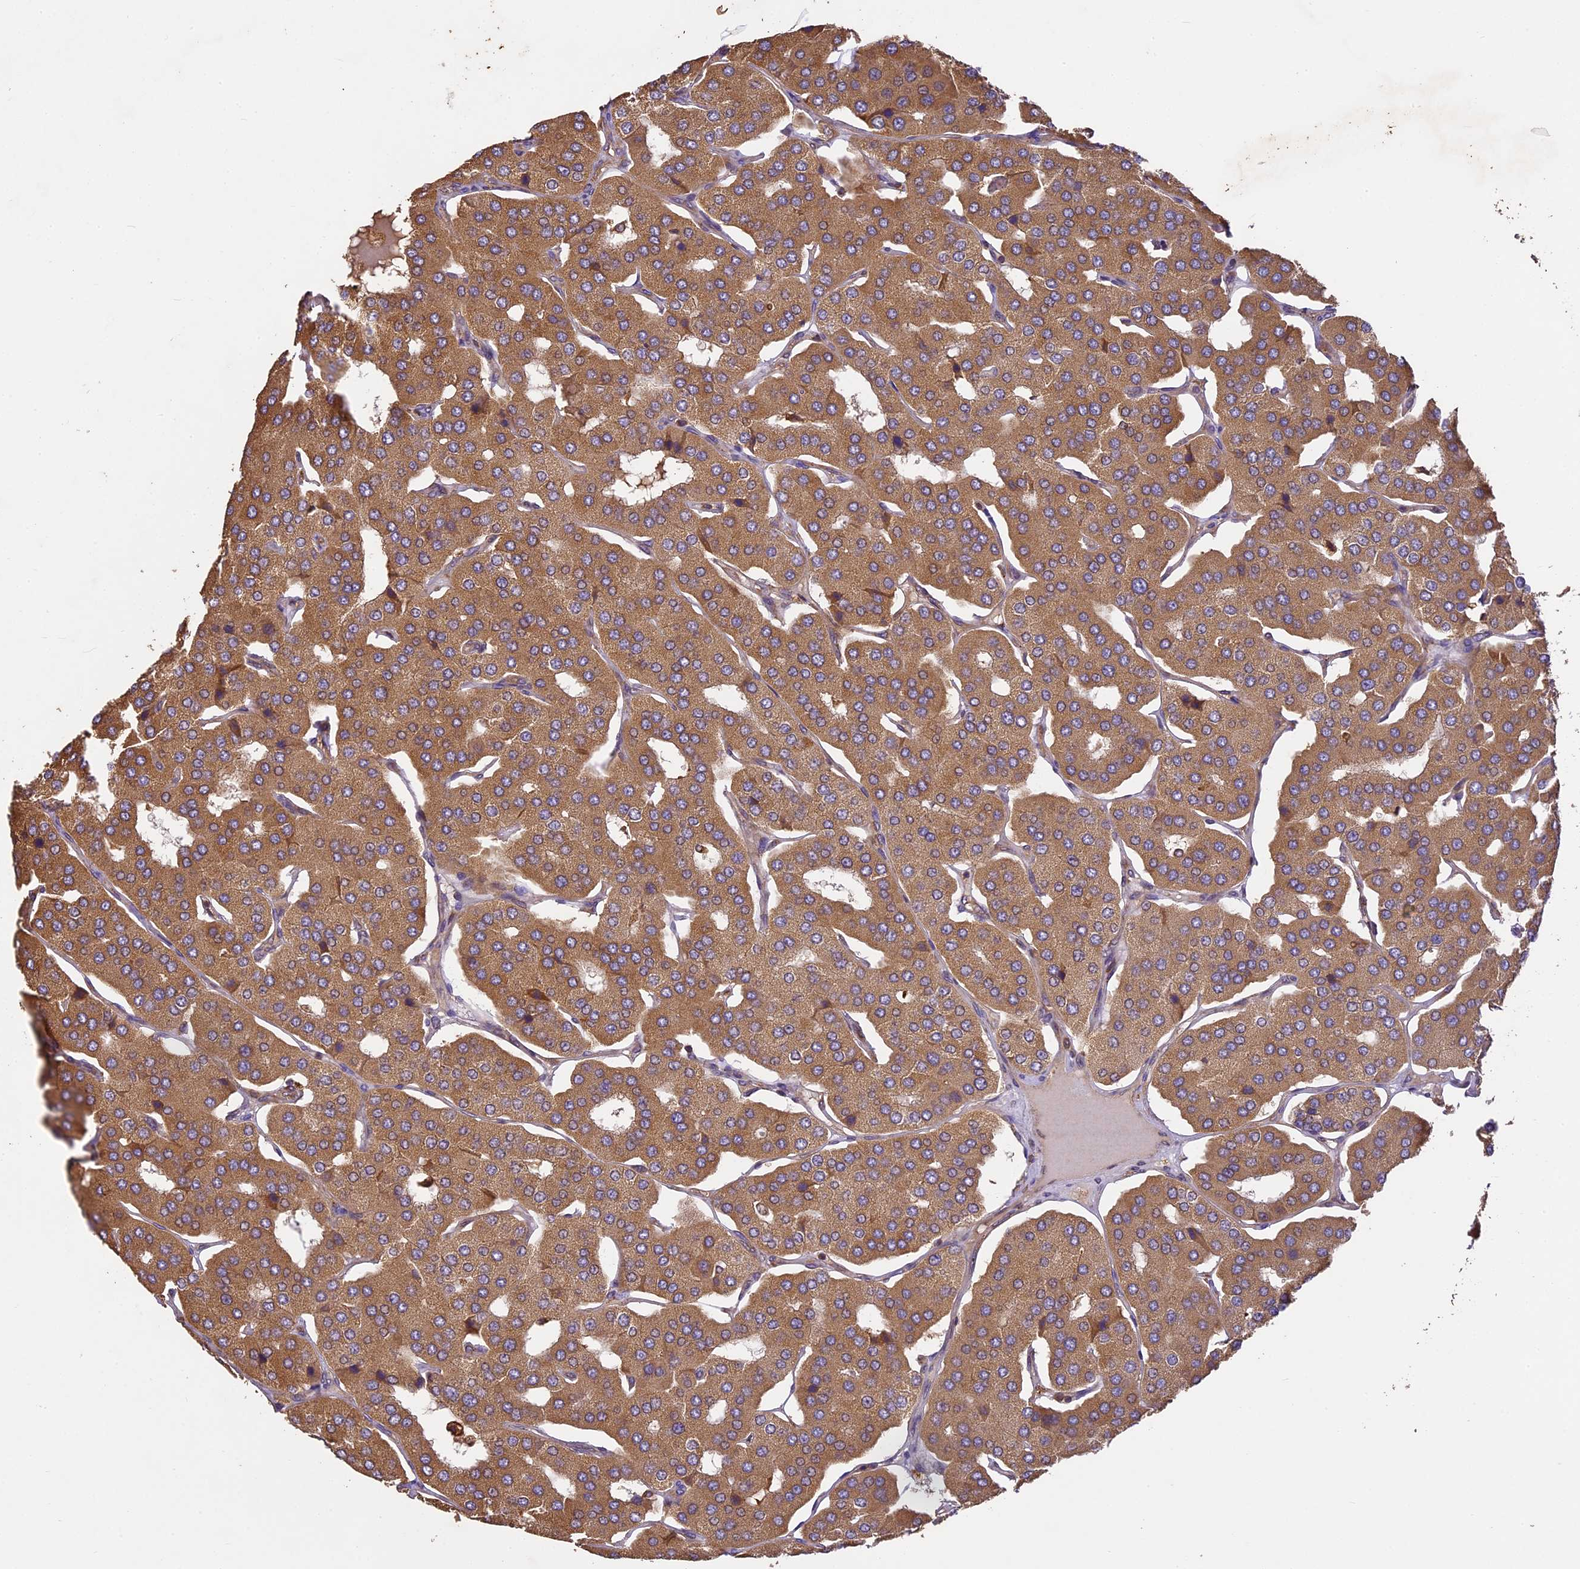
{"staining": {"intensity": "moderate", "quantity": ">75%", "location": "cytoplasmic/membranous"}, "tissue": "parathyroid gland", "cell_type": "Glandular cells", "image_type": "normal", "snomed": [{"axis": "morphology", "description": "Normal tissue, NOS"}, {"axis": "morphology", "description": "Adenoma, NOS"}, {"axis": "topography", "description": "Parathyroid gland"}], "caption": "Protein expression by immunohistochemistry (IHC) demonstrates moderate cytoplasmic/membranous expression in approximately >75% of glandular cells in normal parathyroid gland.", "gene": "BRAP", "patient": {"sex": "female", "age": 86}}